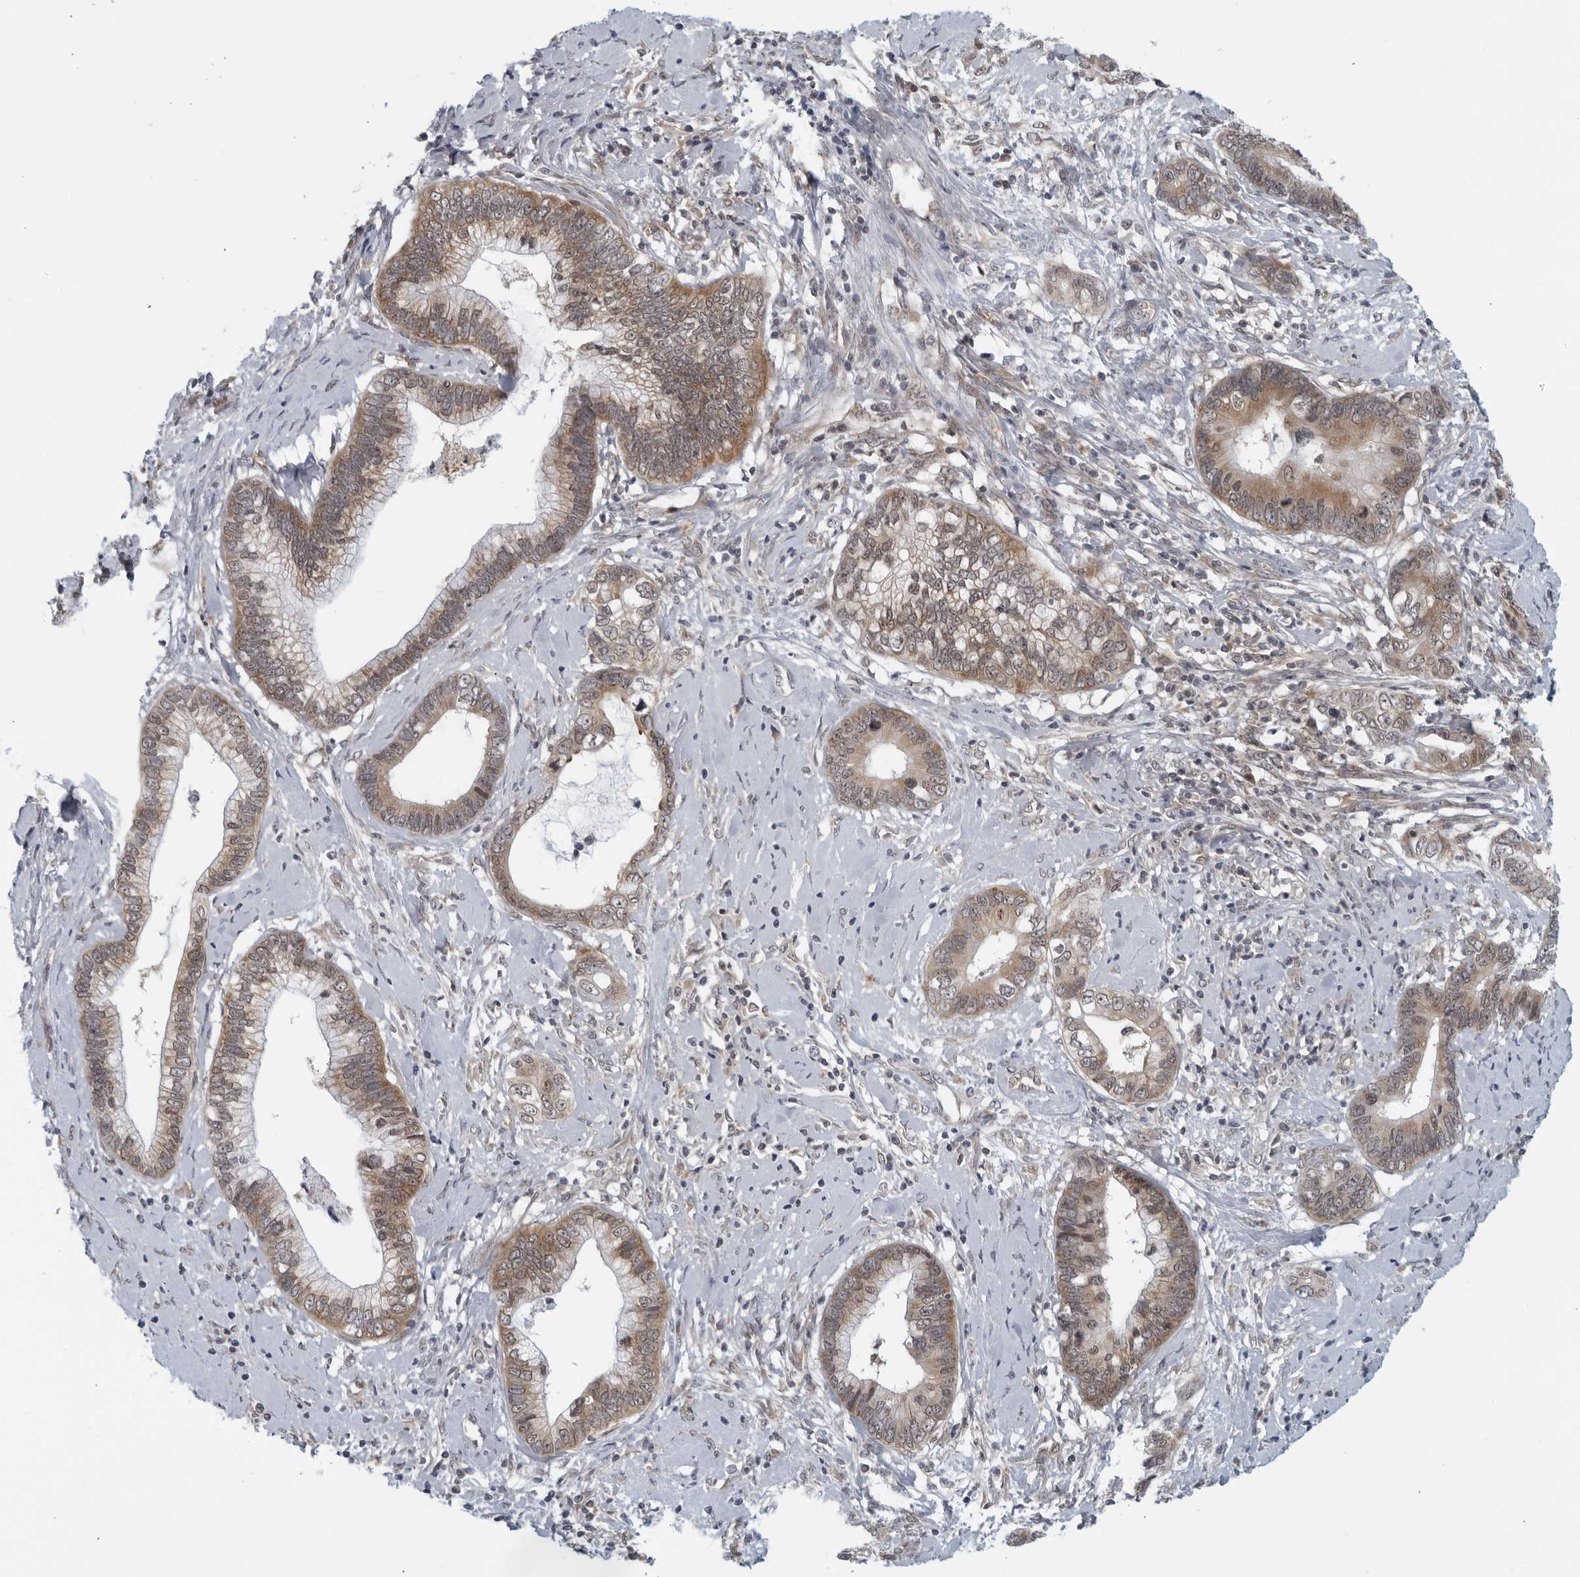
{"staining": {"intensity": "moderate", "quantity": ">75%", "location": "cytoplasmic/membranous"}, "tissue": "cervical cancer", "cell_type": "Tumor cells", "image_type": "cancer", "snomed": [{"axis": "morphology", "description": "Adenocarcinoma, NOS"}, {"axis": "topography", "description": "Cervix"}], "caption": "Human cervical adenocarcinoma stained with a brown dye shows moderate cytoplasmic/membranous positive positivity in about >75% of tumor cells.", "gene": "RC3H1", "patient": {"sex": "female", "age": 44}}